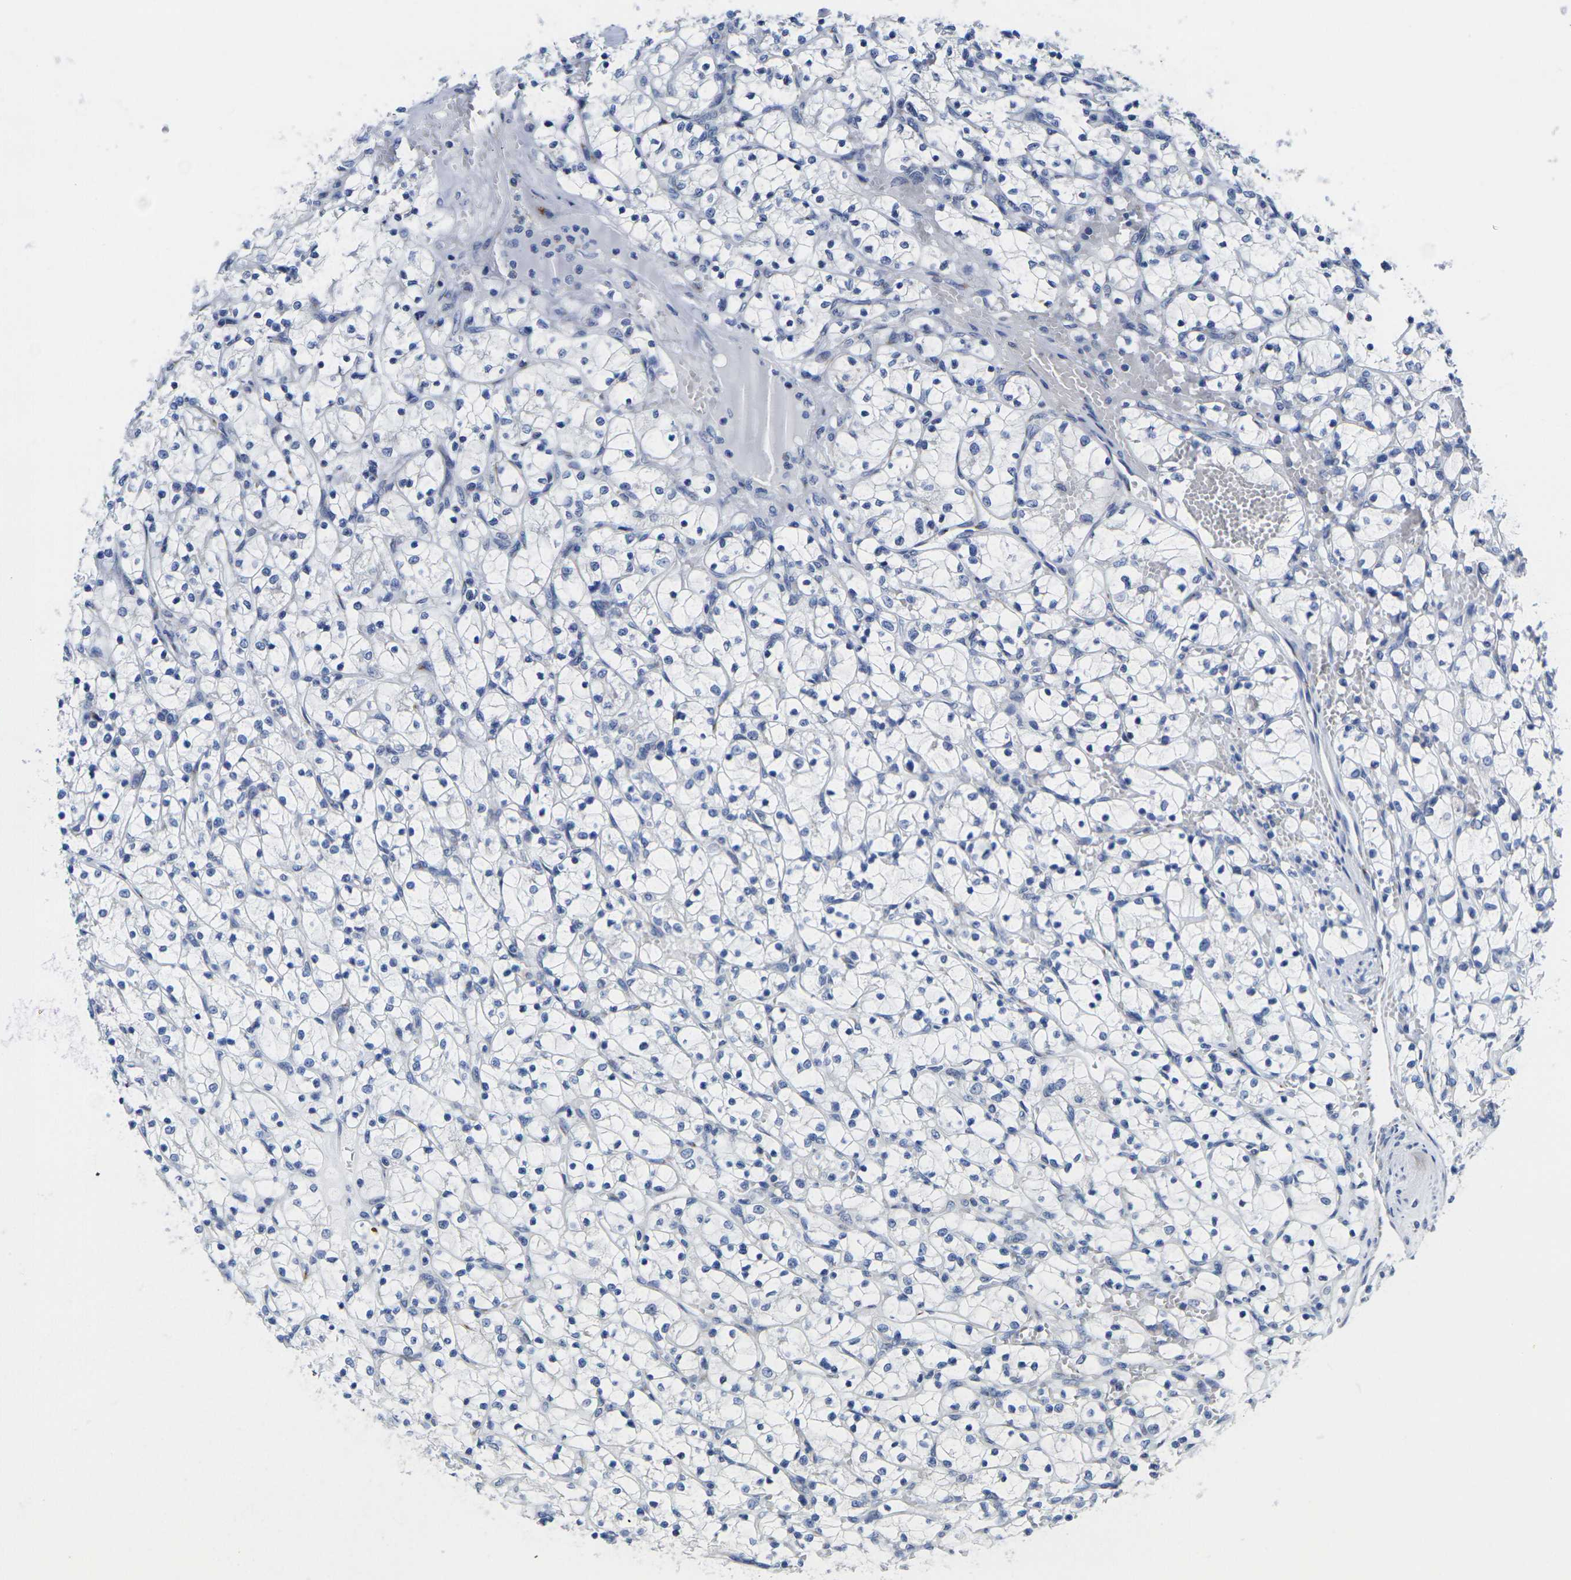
{"staining": {"intensity": "negative", "quantity": "none", "location": "none"}, "tissue": "renal cancer", "cell_type": "Tumor cells", "image_type": "cancer", "snomed": [{"axis": "morphology", "description": "Adenocarcinoma, NOS"}, {"axis": "topography", "description": "Kidney"}], "caption": "Protein analysis of renal cancer demonstrates no significant positivity in tumor cells.", "gene": "CRK", "patient": {"sex": "female", "age": 69}}